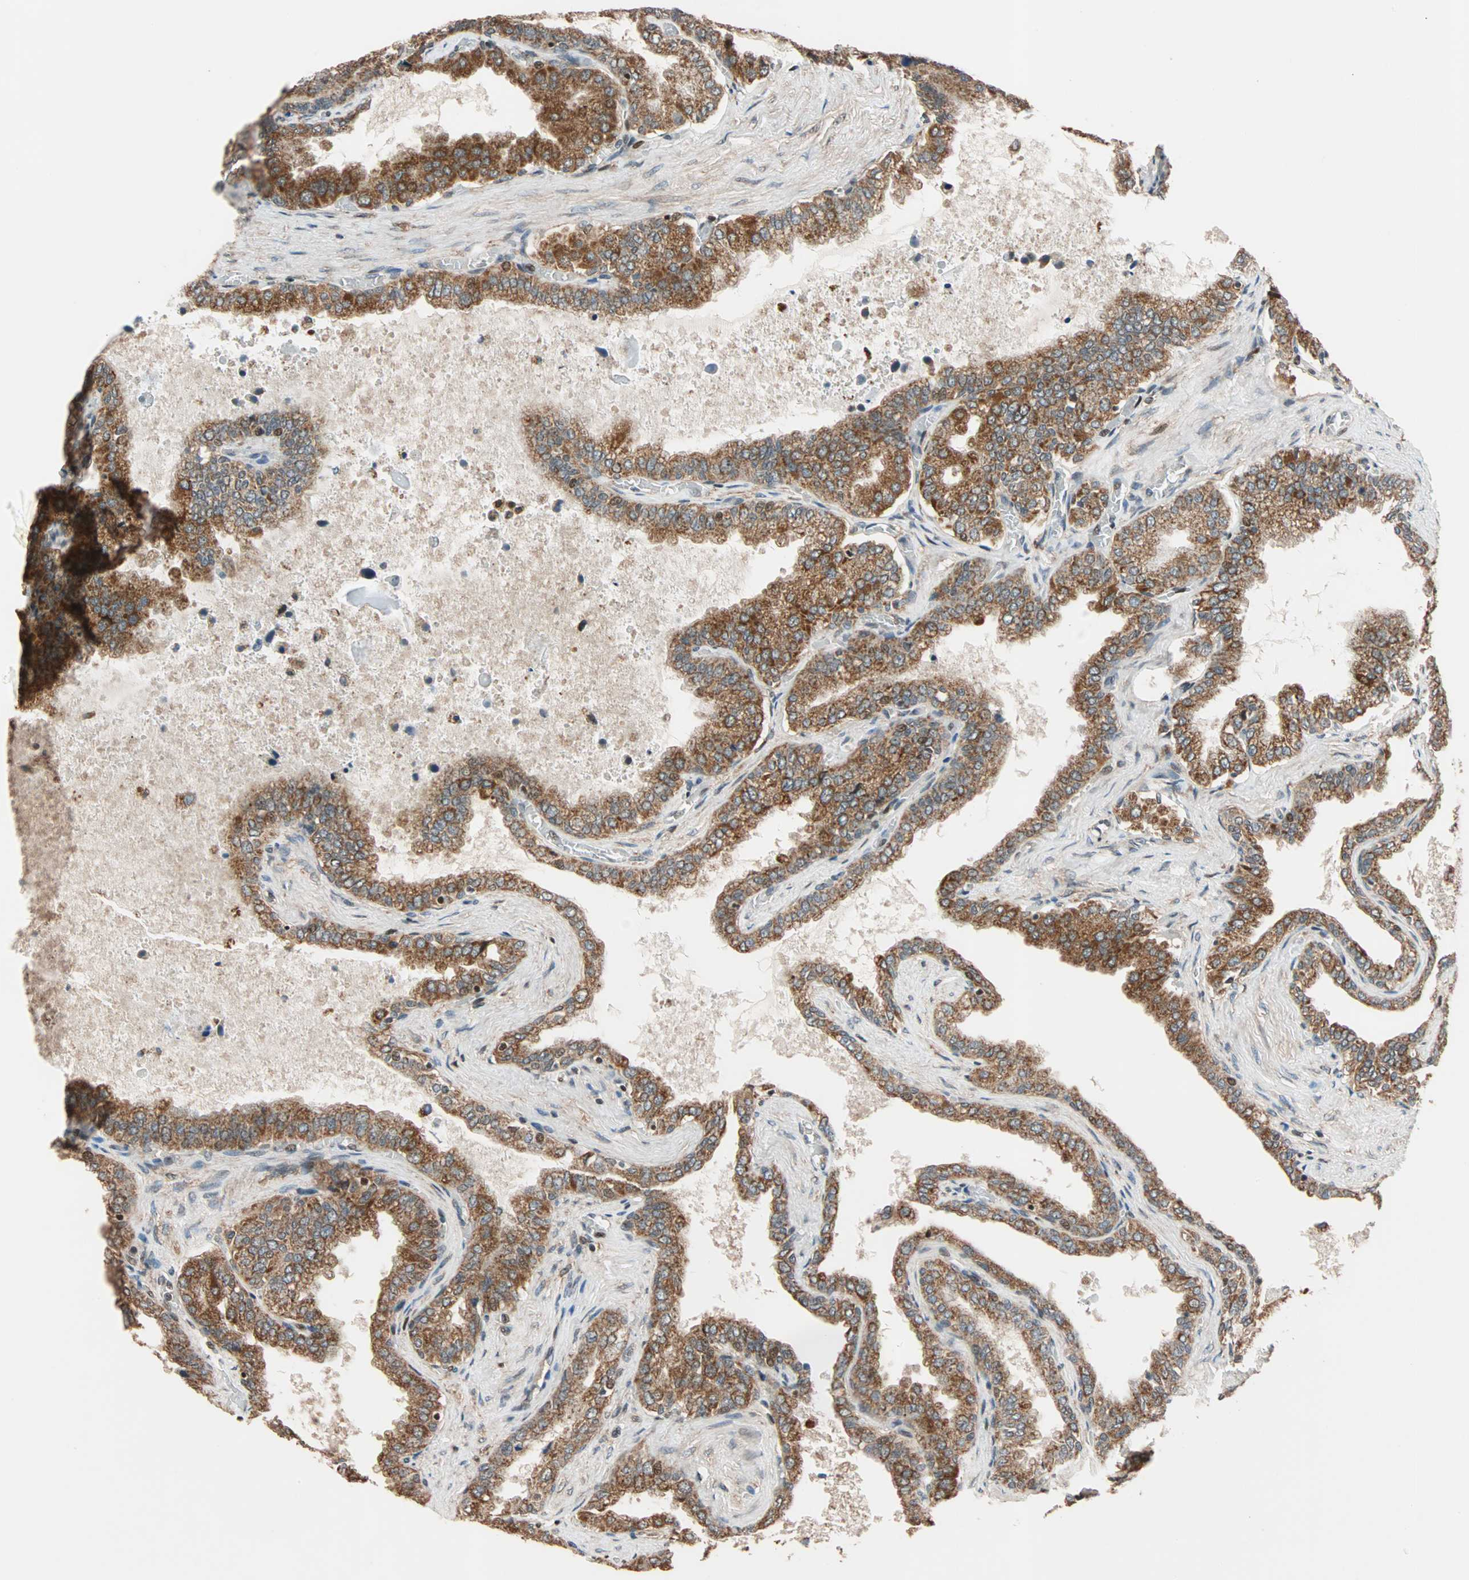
{"staining": {"intensity": "moderate", "quantity": ">75%", "location": "cytoplasmic/membranous"}, "tissue": "seminal vesicle", "cell_type": "Glandular cells", "image_type": "normal", "snomed": [{"axis": "morphology", "description": "Normal tissue, NOS"}, {"axis": "topography", "description": "Seminal veicle"}], "caption": "DAB immunohistochemical staining of unremarkable human seminal vesicle demonstrates moderate cytoplasmic/membranous protein positivity in about >75% of glandular cells. Ihc stains the protein of interest in brown and the nuclei are stained blue.", "gene": "HECW1", "patient": {"sex": "male", "age": 46}}